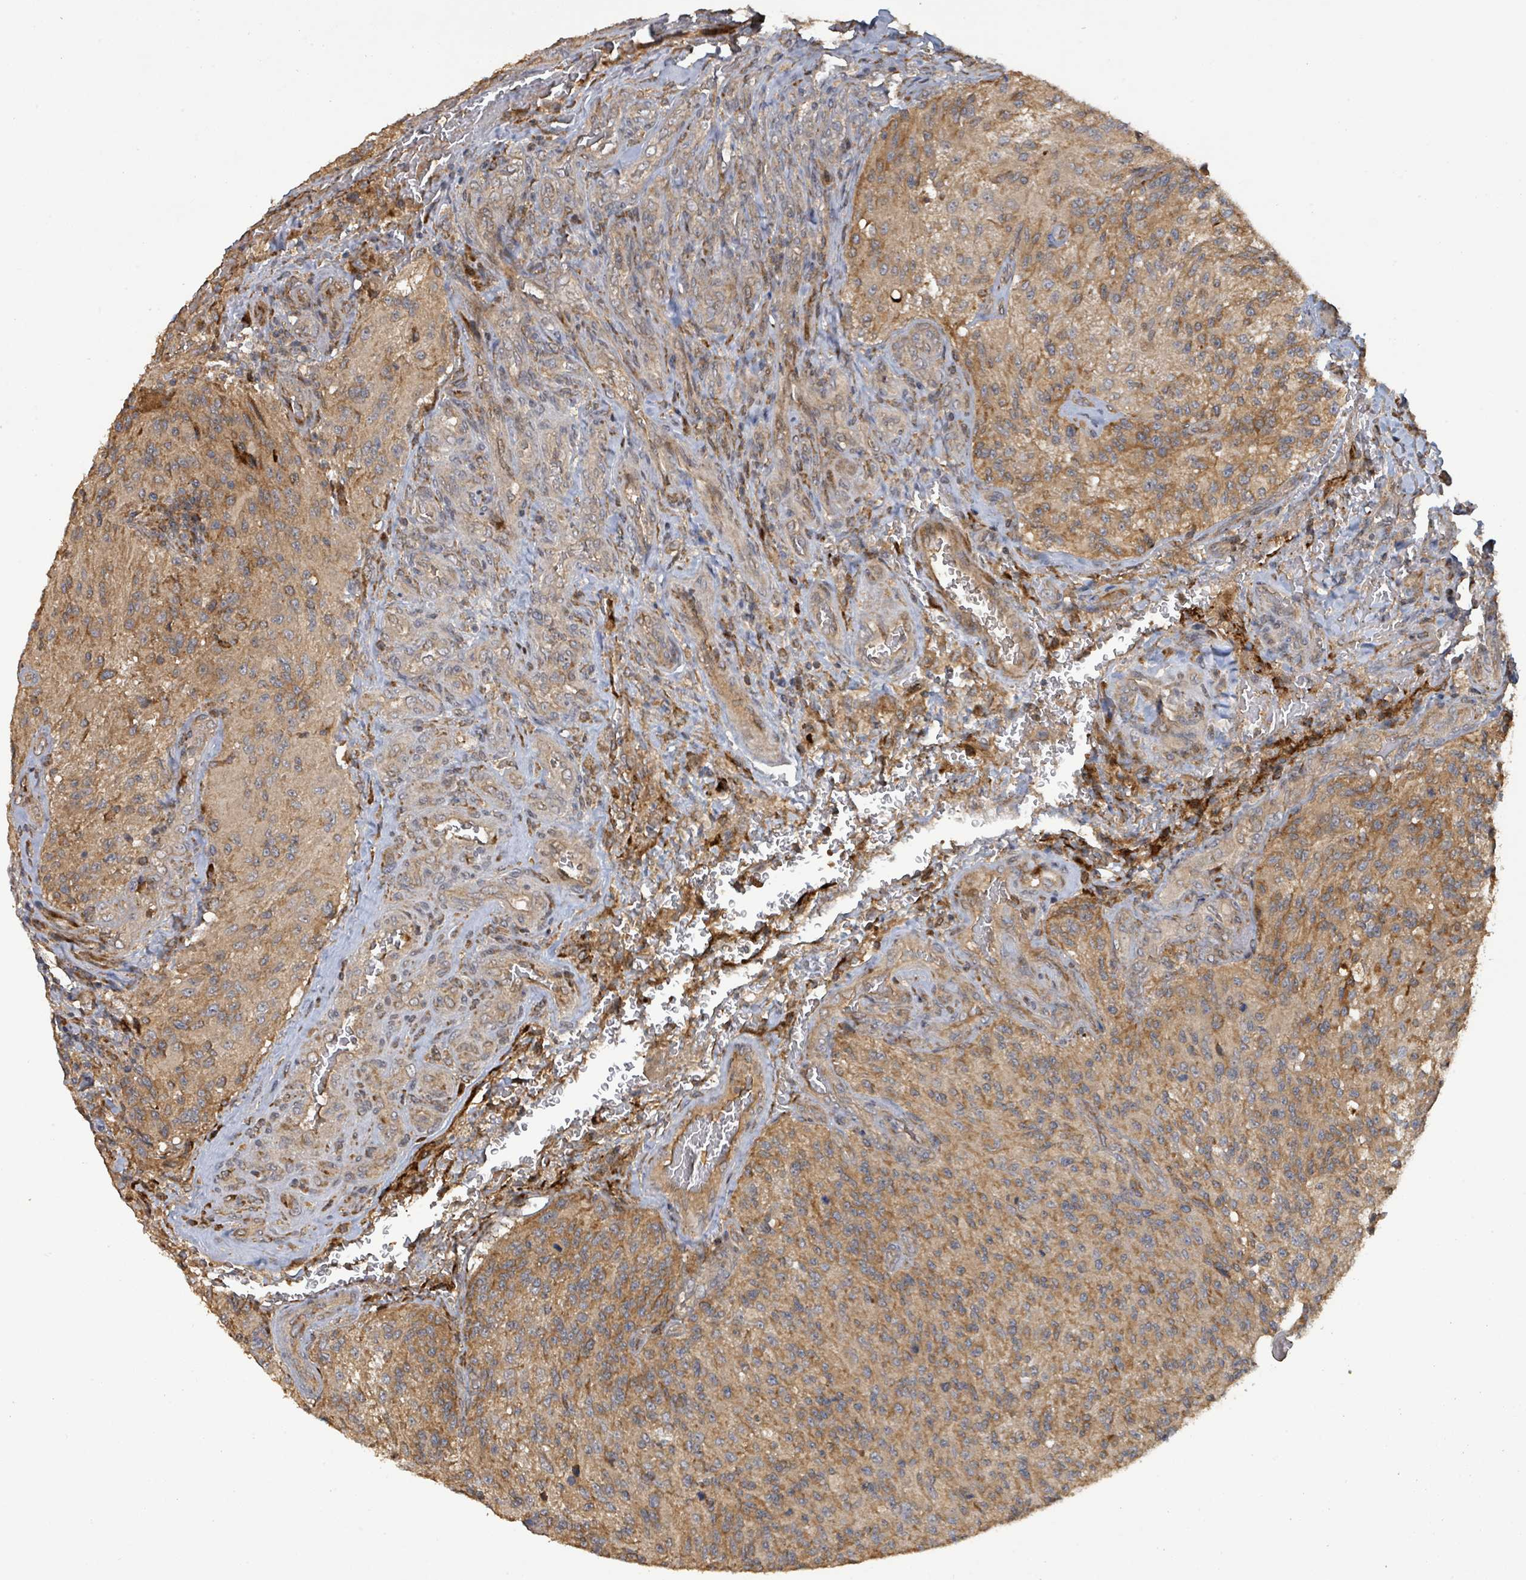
{"staining": {"intensity": "moderate", "quantity": ">75%", "location": "cytoplasmic/membranous"}, "tissue": "glioma", "cell_type": "Tumor cells", "image_type": "cancer", "snomed": [{"axis": "morphology", "description": "Normal tissue, NOS"}, {"axis": "morphology", "description": "Glioma, malignant, High grade"}, {"axis": "topography", "description": "Cerebral cortex"}], "caption": "Glioma stained for a protein (brown) shows moderate cytoplasmic/membranous positive expression in approximately >75% of tumor cells.", "gene": "STARD4", "patient": {"sex": "male", "age": 56}}